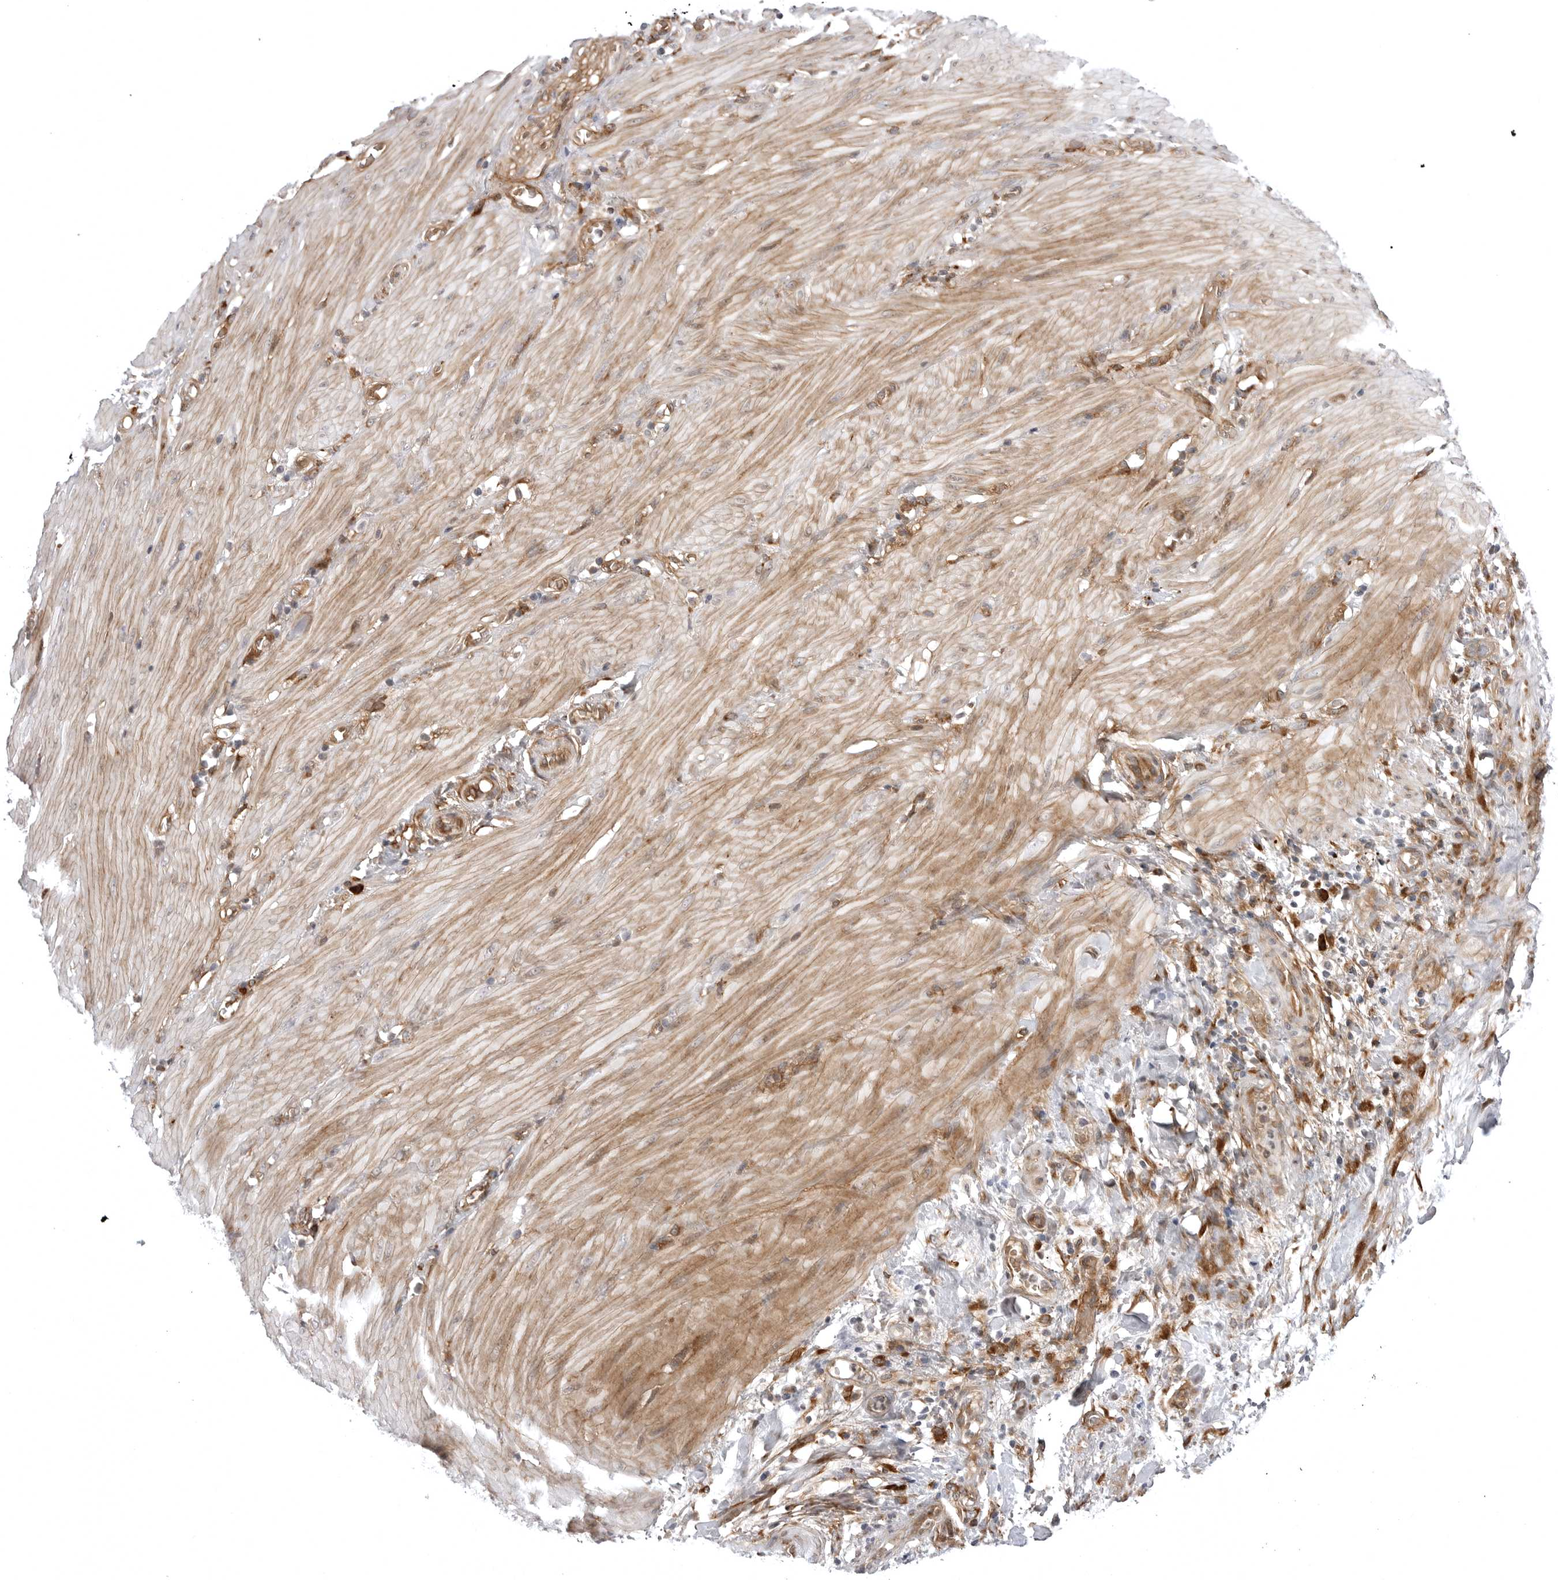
{"staining": {"intensity": "moderate", "quantity": ">75%", "location": "cytoplasmic/membranous"}, "tissue": "stomach cancer", "cell_type": "Tumor cells", "image_type": "cancer", "snomed": [{"axis": "morphology", "description": "Adenocarcinoma, NOS"}, {"axis": "topography", "description": "Stomach"}, {"axis": "topography", "description": "Stomach, lower"}], "caption": "Protein staining exhibits moderate cytoplasmic/membranous positivity in approximately >75% of tumor cells in stomach cancer. (Stains: DAB in brown, nuclei in blue, Microscopy: brightfield microscopy at high magnification).", "gene": "ARL5A", "patient": {"sex": "female", "age": 48}}